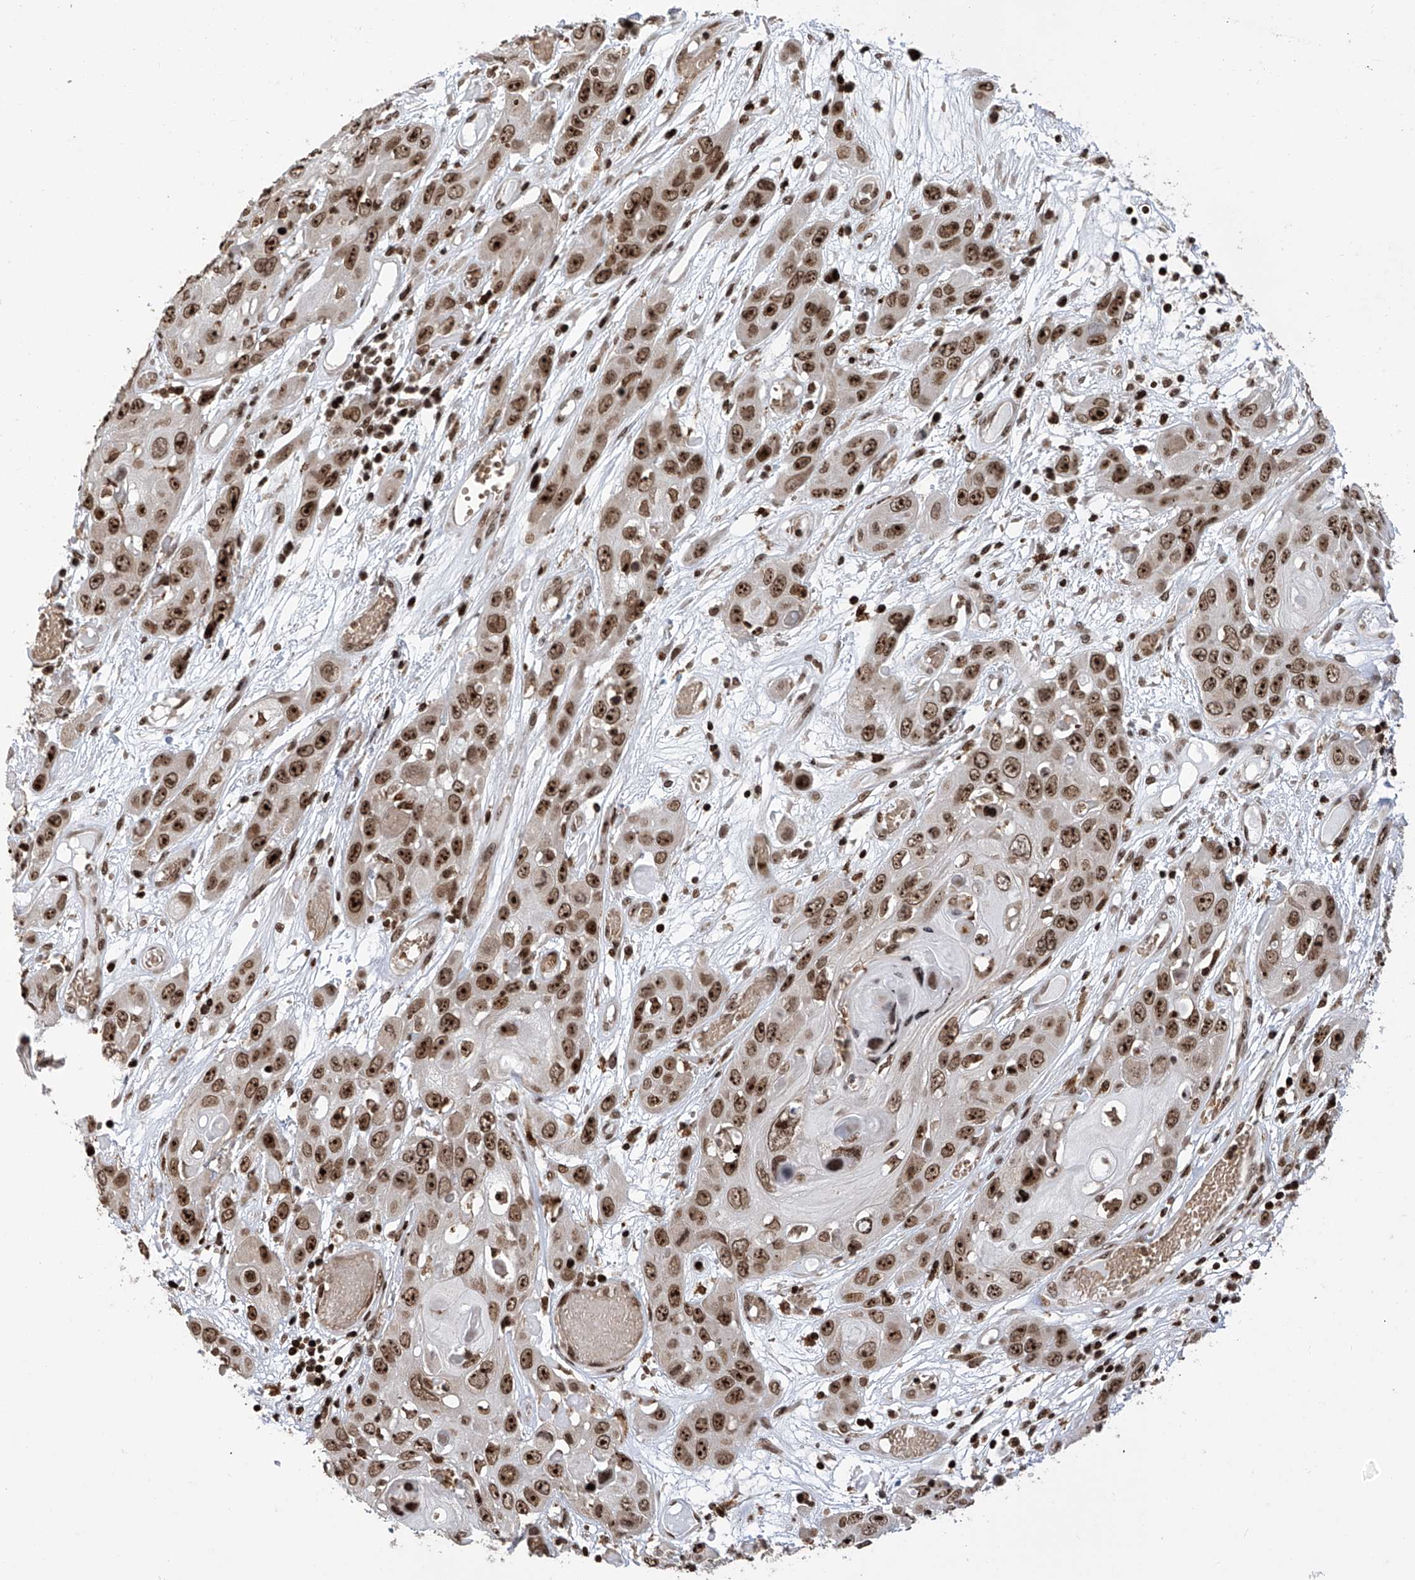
{"staining": {"intensity": "strong", "quantity": ">75%", "location": "nuclear"}, "tissue": "skin cancer", "cell_type": "Tumor cells", "image_type": "cancer", "snomed": [{"axis": "morphology", "description": "Squamous cell carcinoma, NOS"}, {"axis": "topography", "description": "Skin"}], "caption": "A high amount of strong nuclear positivity is appreciated in about >75% of tumor cells in skin cancer tissue.", "gene": "PAK1IP1", "patient": {"sex": "male", "age": 55}}